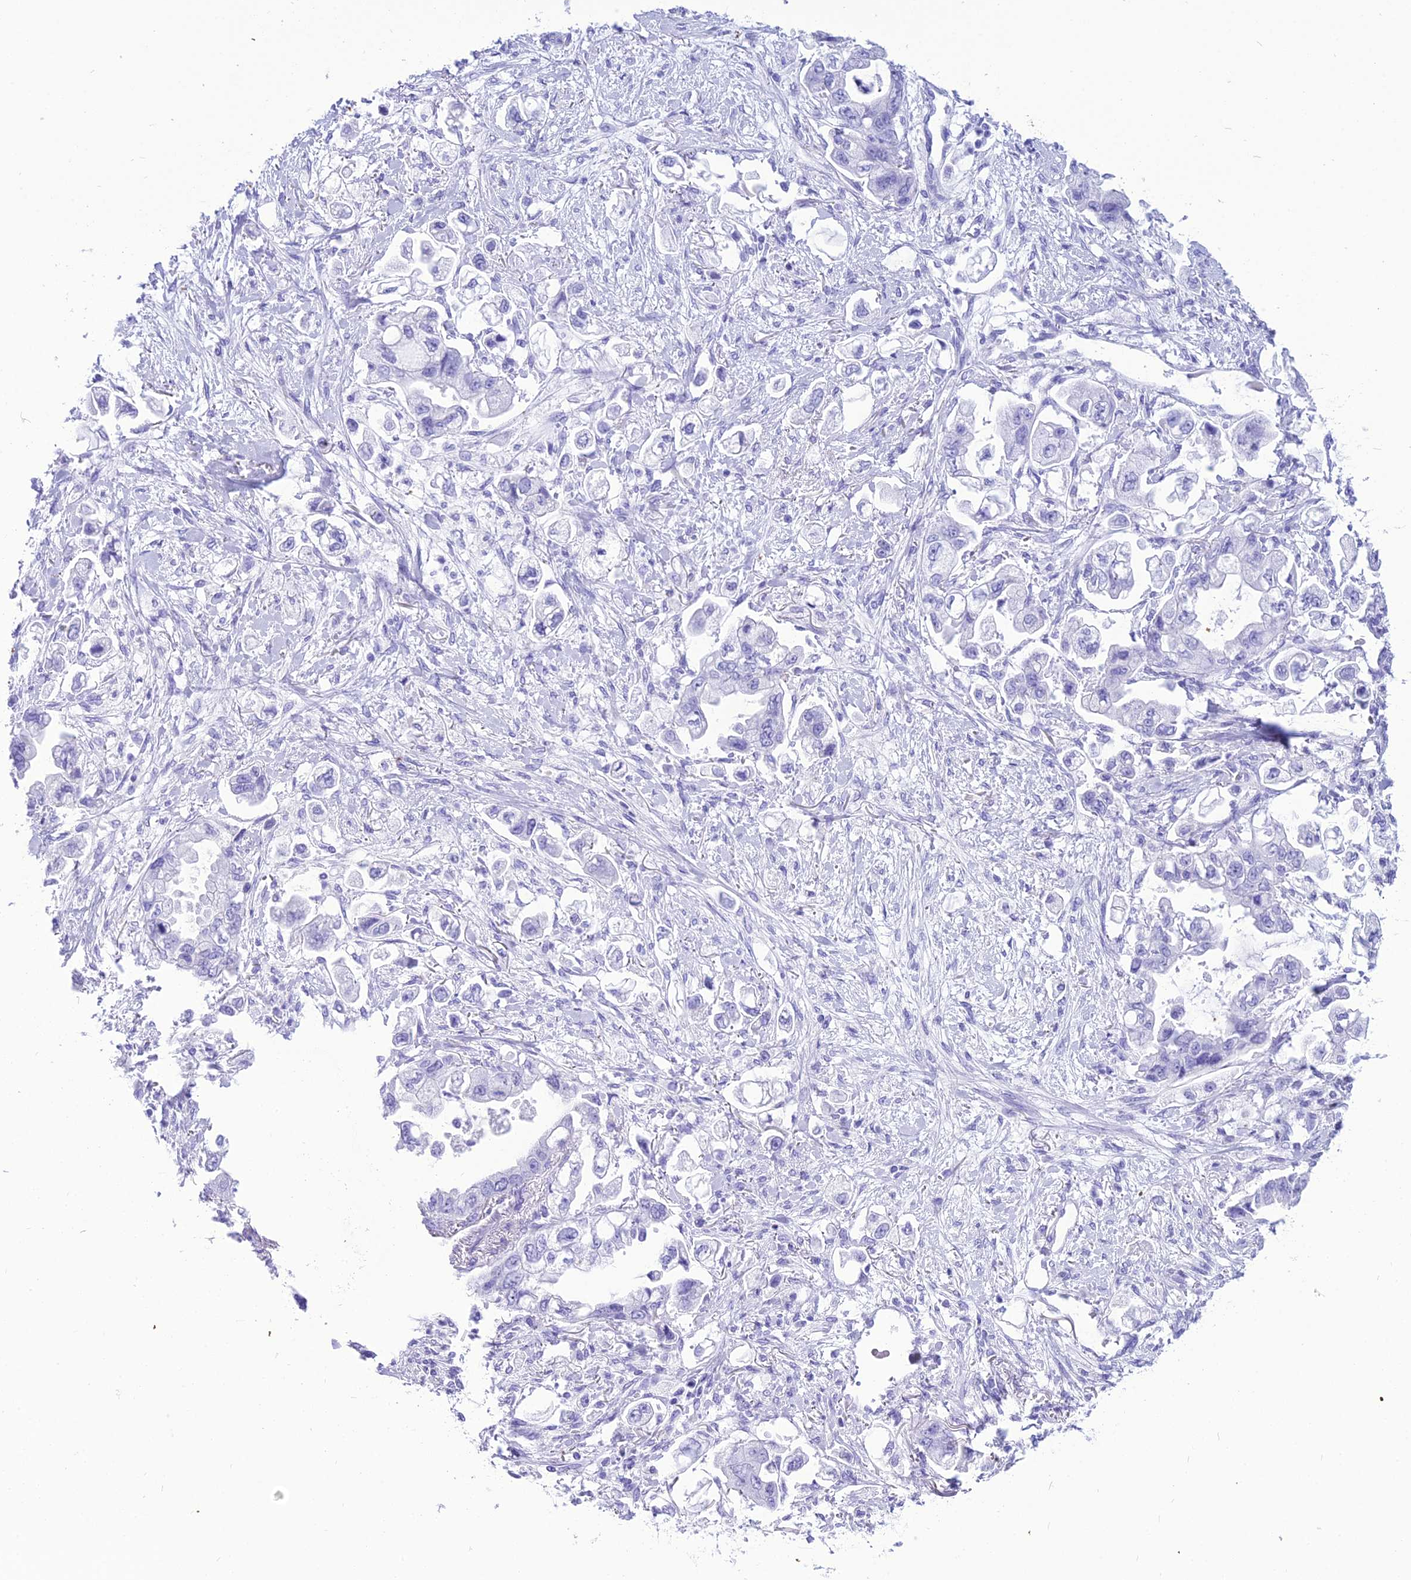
{"staining": {"intensity": "negative", "quantity": "none", "location": "none"}, "tissue": "stomach cancer", "cell_type": "Tumor cells", "image_type": "cancer", "snomed": [{"axis": "morphology", "description": "Adenocarcinoma, NOS"}, {"axis": "topography", "description": "Stomach"}], "caption": "High magnification brightfield microscopy of stomach adenocarcinoma stained with DAB (brown) and counterstained with hematoxylin (blue): tumor cells show no significant expression.", "gene": "PNMA5", "patient": {"sex": "male", "age": 62}}